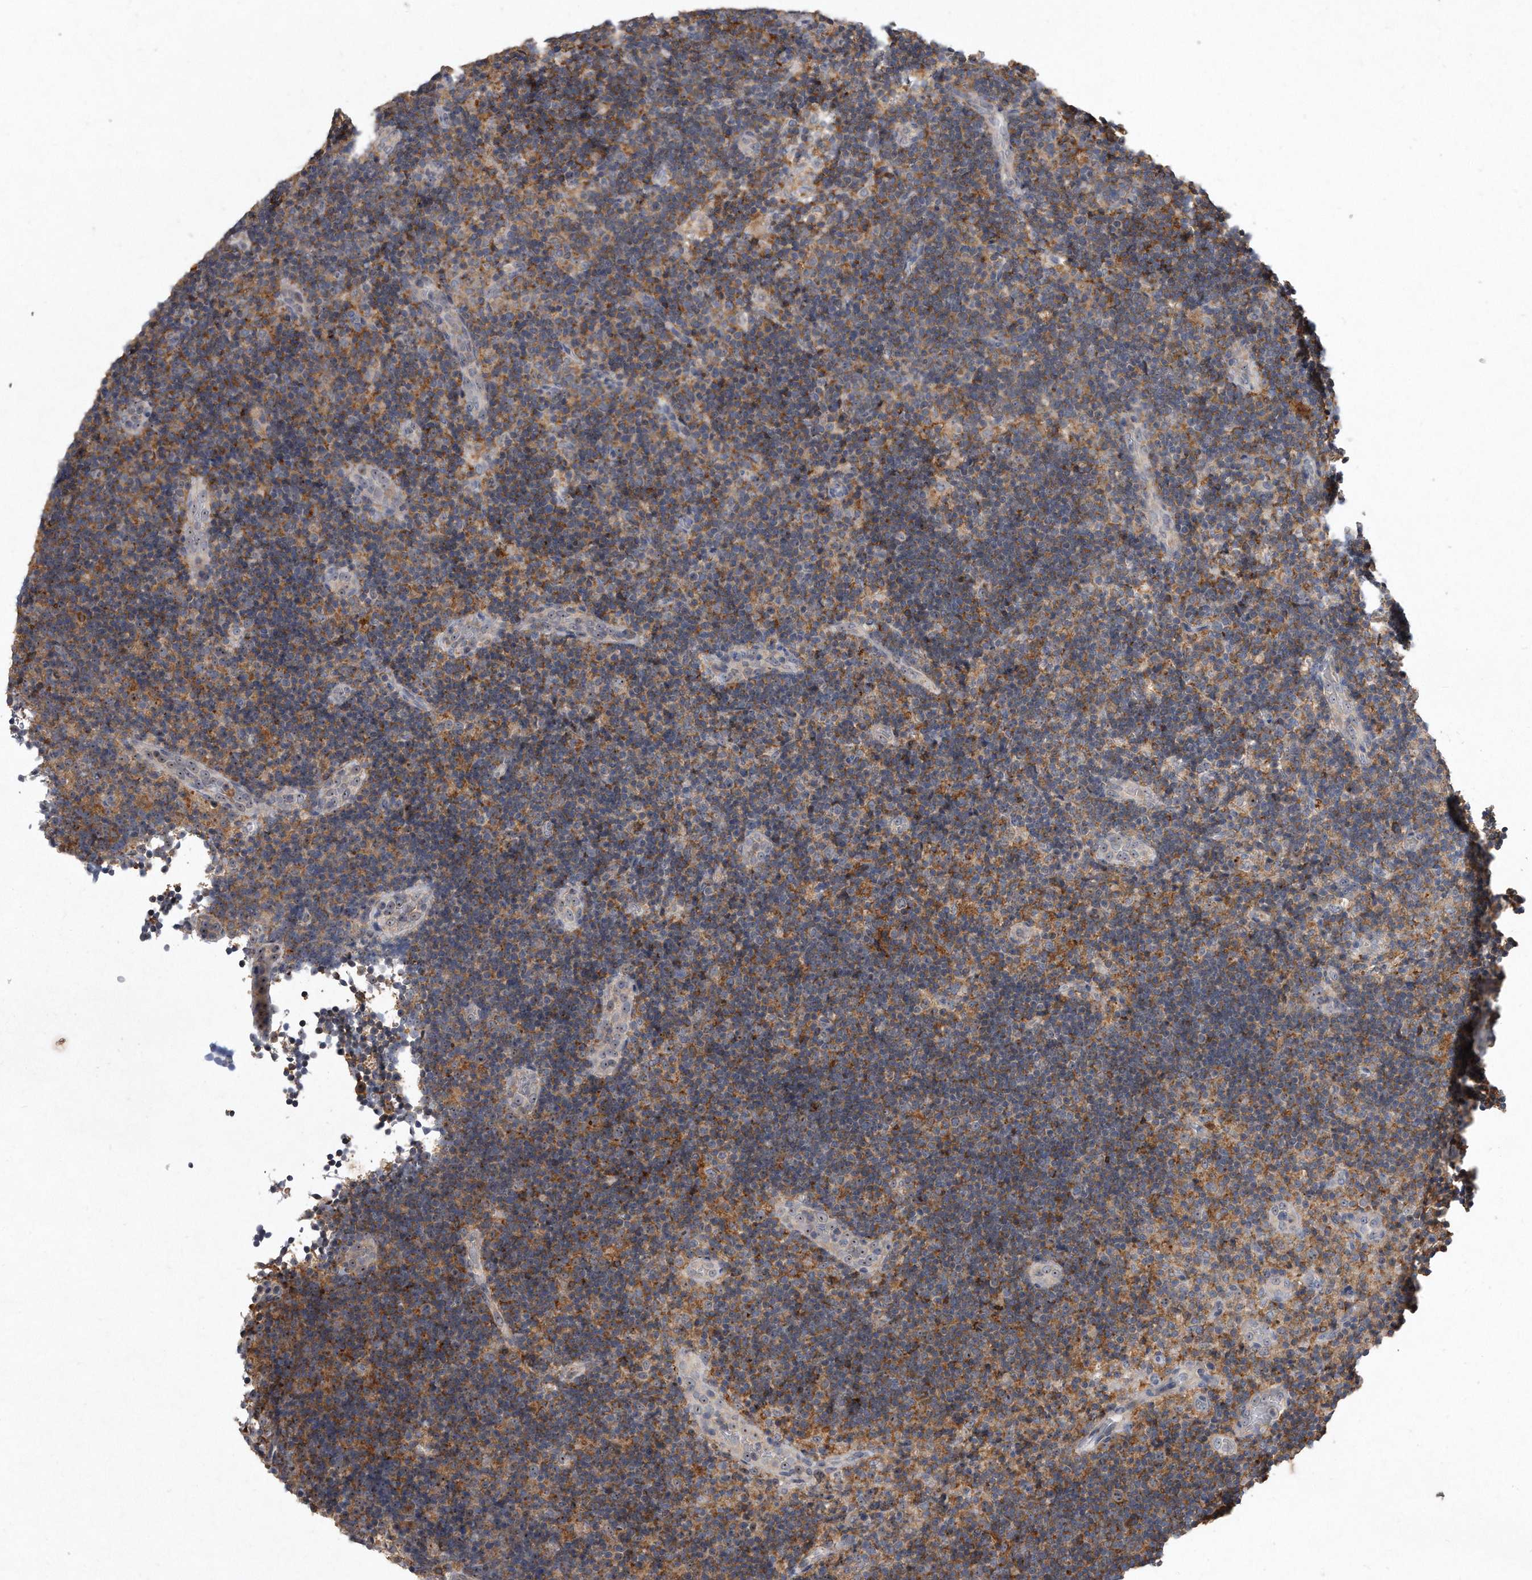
{"staining": {"intensity": "weak", "quantity": "25%-75%", "location": "cytoplasmic/membranous"}, "tissue": "lymph node", "cell_type": "Germinal center cells", "image_type": "normal", "snomed": [{"axis": "morphology", "description": "Normal tissue, NOS"}, {"axis": "topography", "description": "Lymph node"}], "caption": "Unremarkable lymph node shows weak cytoplasmic/membranous staining in about 25%-75% of germinal center cells The protein of interest is shown in brown color, while the nuclei are stained blue..", "gene": "PGBD2", "patient": {"sex": "female", "age": 22}}